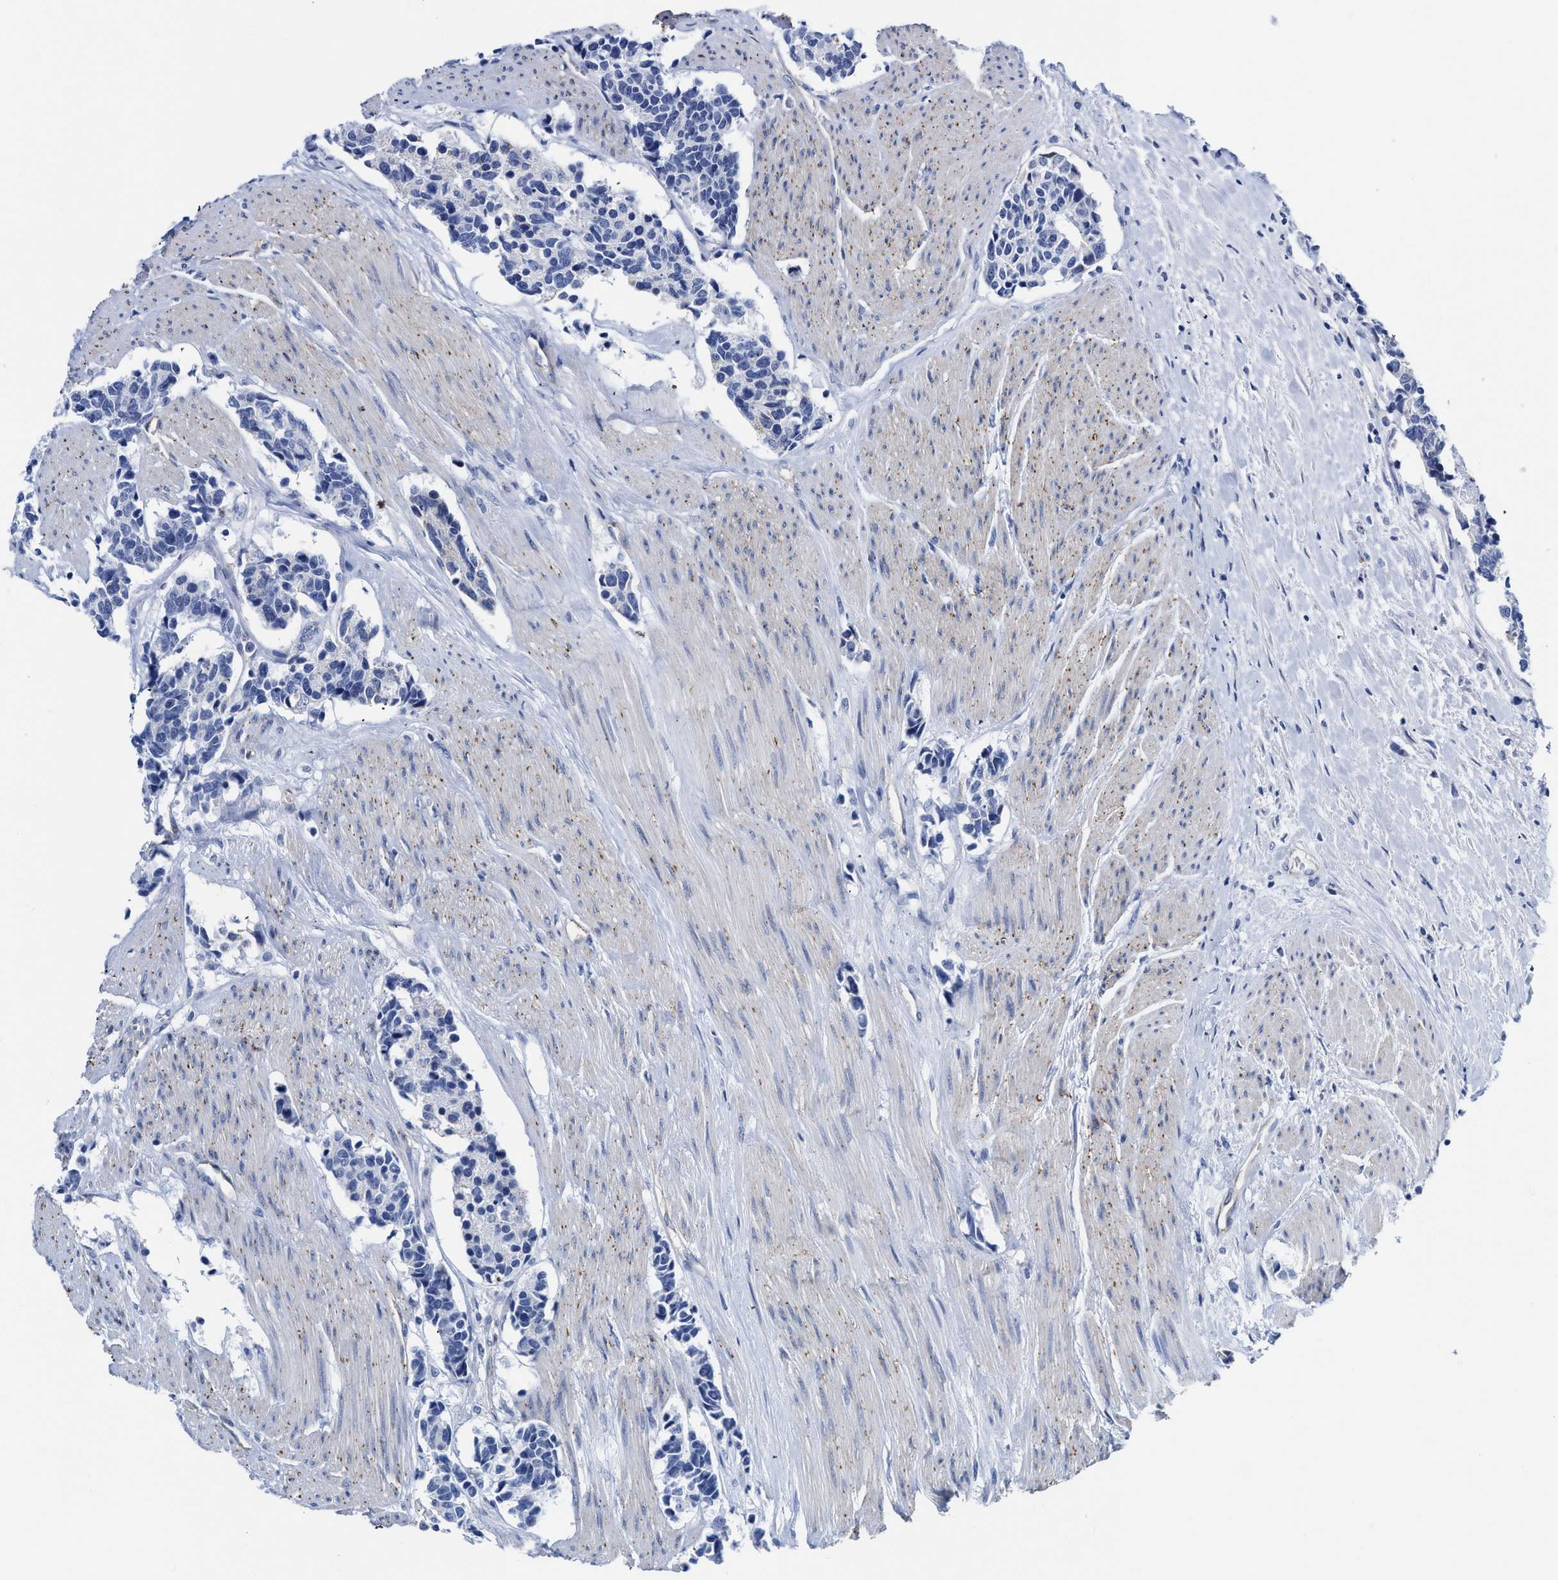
{"staining": {"intensity": "negative", "quantity": "none", "location": "none"}, "tissue": "carcinoid", "cell_type": "Tumor cells", "image_type": "cancer", "snomed": [{"axis": "morphology", "description": "Carcinoma, NOS"}, {"axis": "morphology", "description": "Carcinoid, malignant, NOS"}, {"axis": "topography", "description": "Urinary bladder"}], "caption": "Carcinoid was stained to show a protein in brown. There is no significant staining in tumor cells.", "gene": "KCNMB3", "patient": {"sex": "male", "age": 57}}